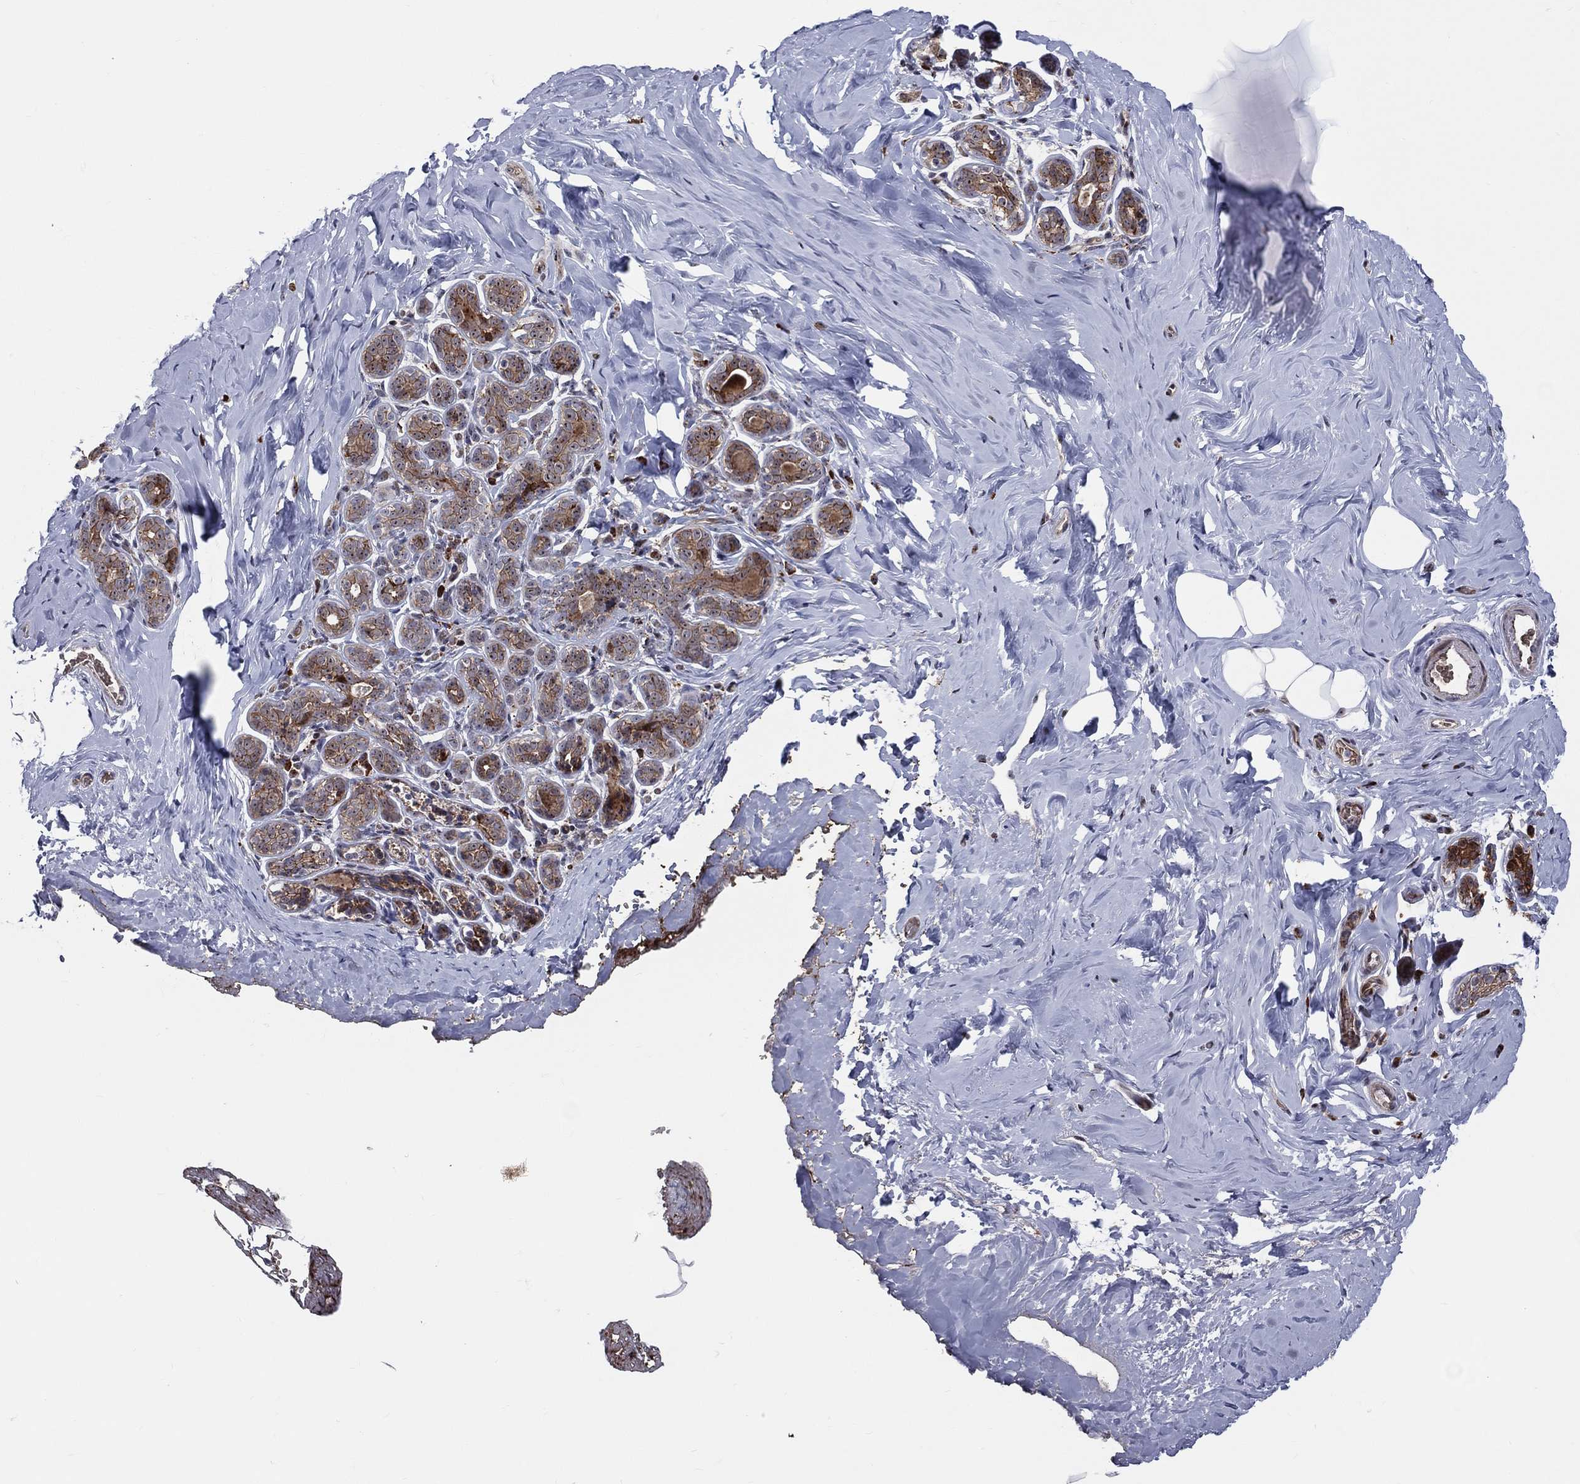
{"staining": {"intensity": "negative", "quantity": "none", "location": "none"}, "tissue": "breast", "cell_type": "Adipocytes", "image_type": "normal", "snomed": [{"axis": "morphology", "description": "Normal tissue, NOS"}, {"axis": "topography", "description": "Skin"}, {"axis": "topography", "description": "Breast"}], "caption": "This is an immunohistochemistry histopathology image of normal breast. There is no staining in adipocytes.", "gene": "VHL", "patient": {"sex": "female", "age": 43}}